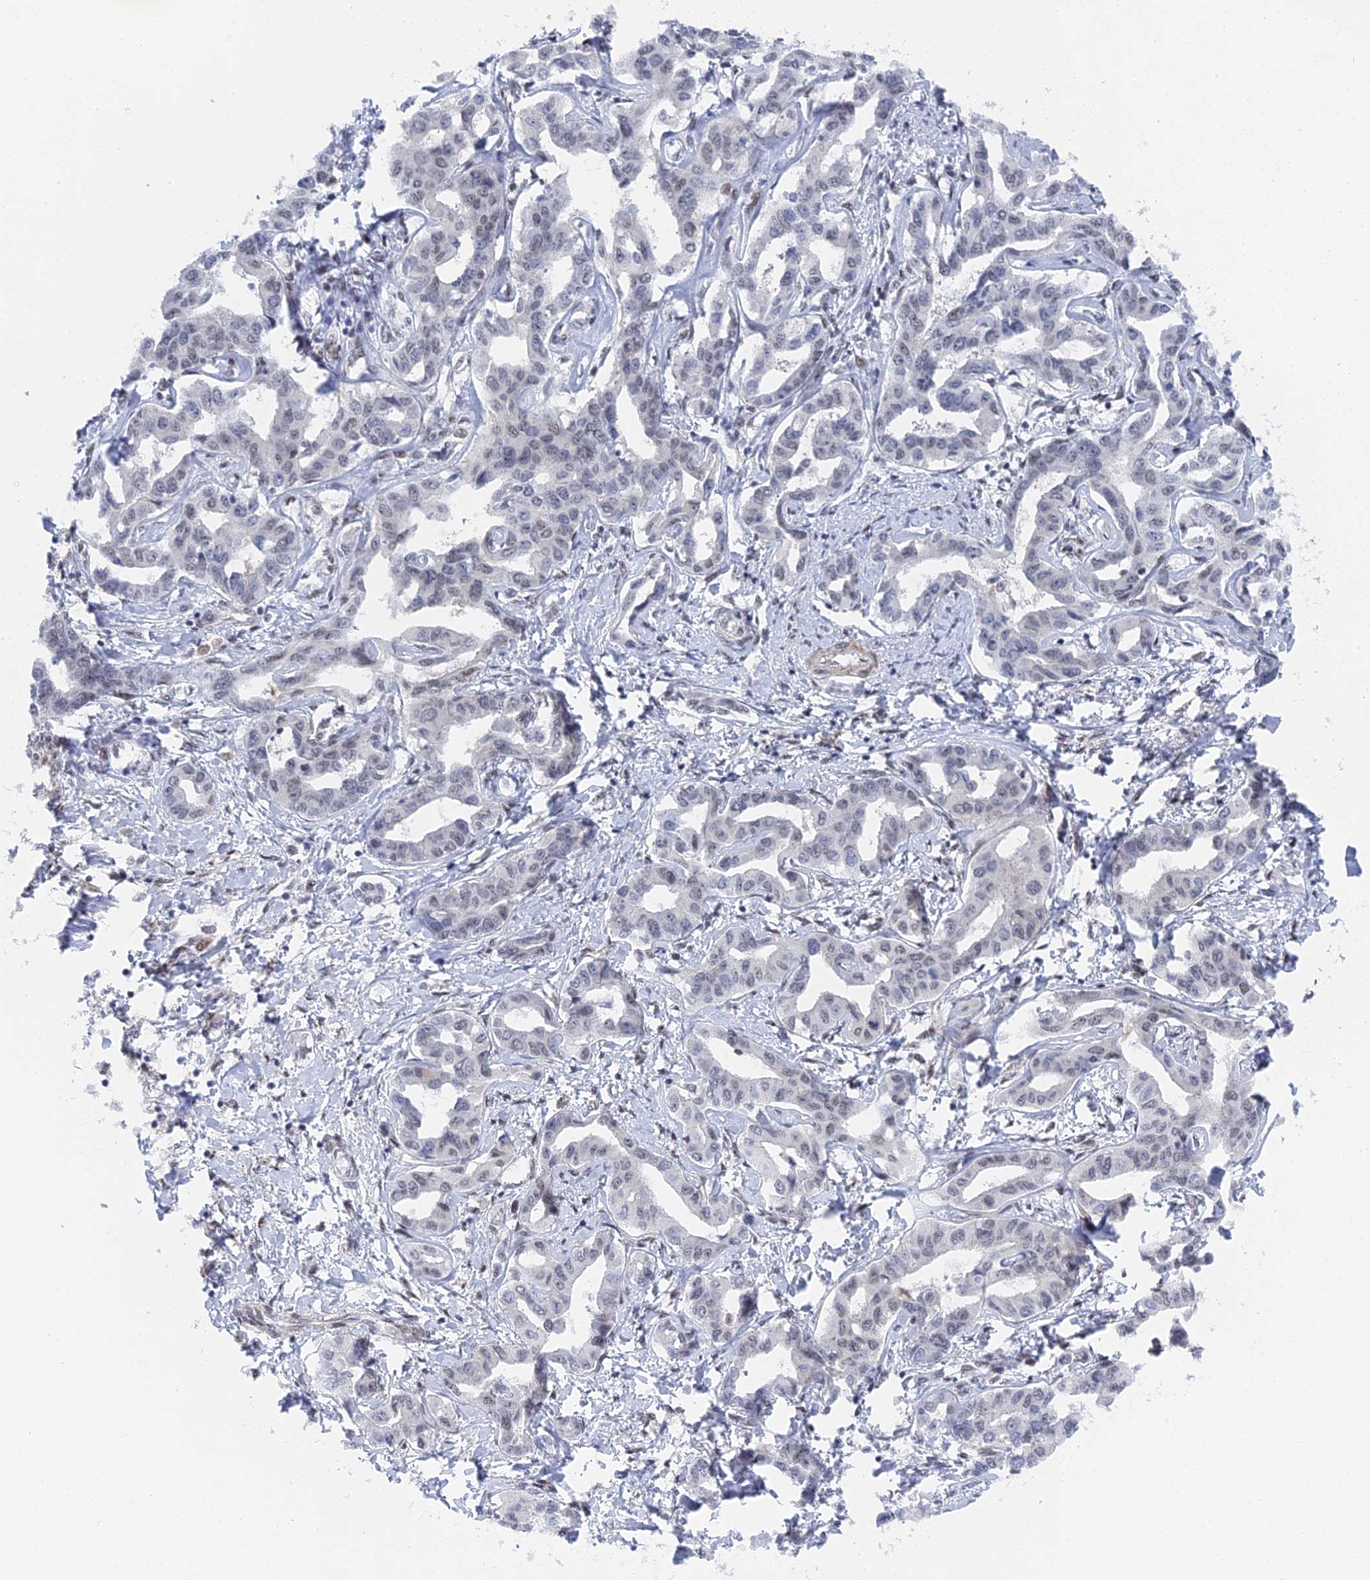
{"staining": {"intensity": "negative", "quantity": "none", "location": "none"}, "tissue": "liver cancer", "cell_type": "Tumor cells", "image_type": "cancer", "snomed": [{"axis": "morphology", "description": "Cholangiocarcinoma"}, {"axis": "topography", "description": "Liver"}], "caption": "IHC histopathology image of liver cholangiocarcinoma stained for a protein (brown), which demonstrates no positivity in tumor cells.", "gene": "CCDC85A", "patient": {"sex": "male", "age": 59}}